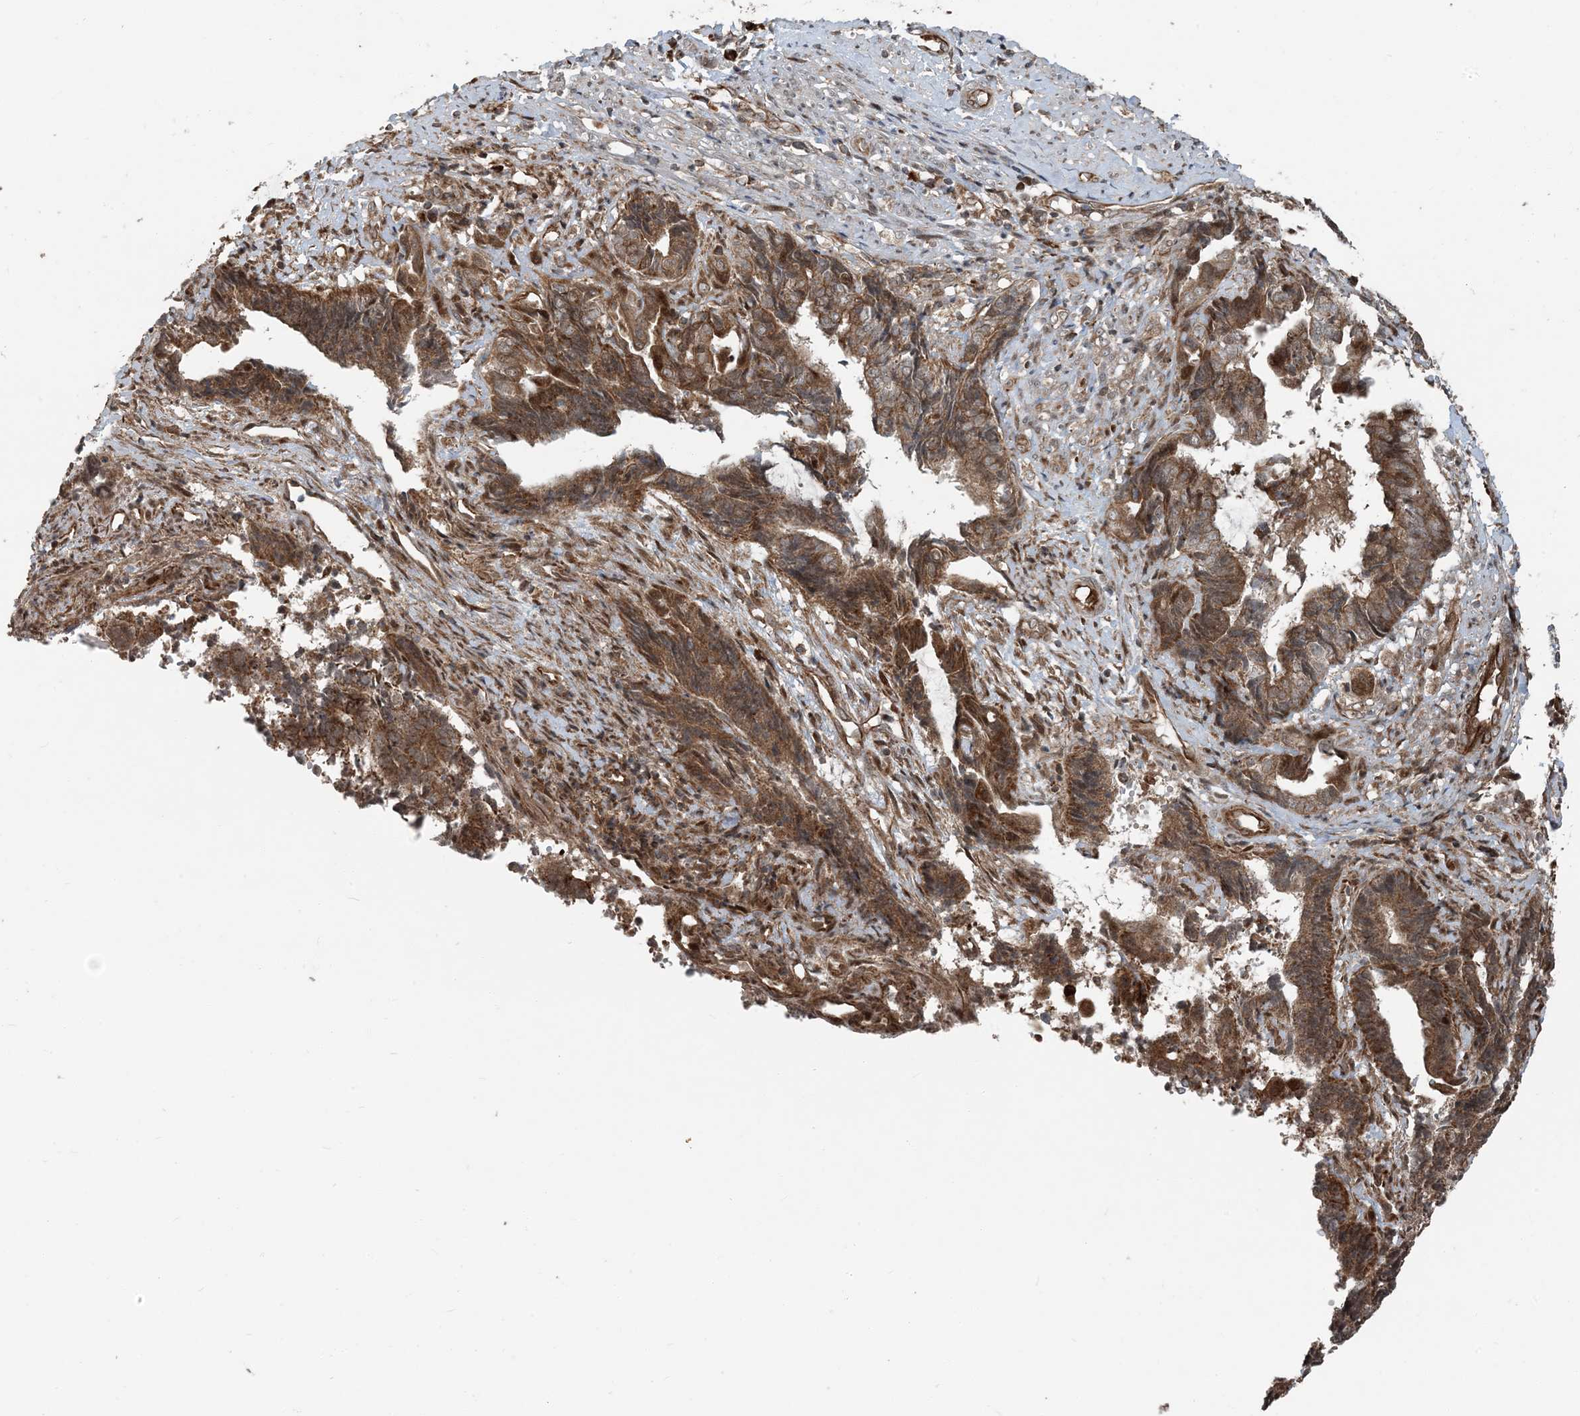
{"staining": {"intensity": "moderate", "quantity": ">75%", "location": "cytoplasmic/membranous"}, "tissue": "endometrial cancer", "cell_type": "Tumor cells", "image_type": "cancer", "snomed": [{"axis": "morphology", "description": "Adenocarcinoma, NOS"}, {"axis": "topography", "description": "Uterus"}, {"axis": "topography", "description": "Endometrium"}], "caption": "Endometrial cancer (adenocarcinoma) was stained to show a protein in brown. There is medium levels of moderate cytoplasmic/membranous expression in about >75% of tumor cells. (DAB = brown stain, brightfield microscopy at high magnification).", "gene": "EDEM2", "patient": {"sex": "female", "age": 70}}